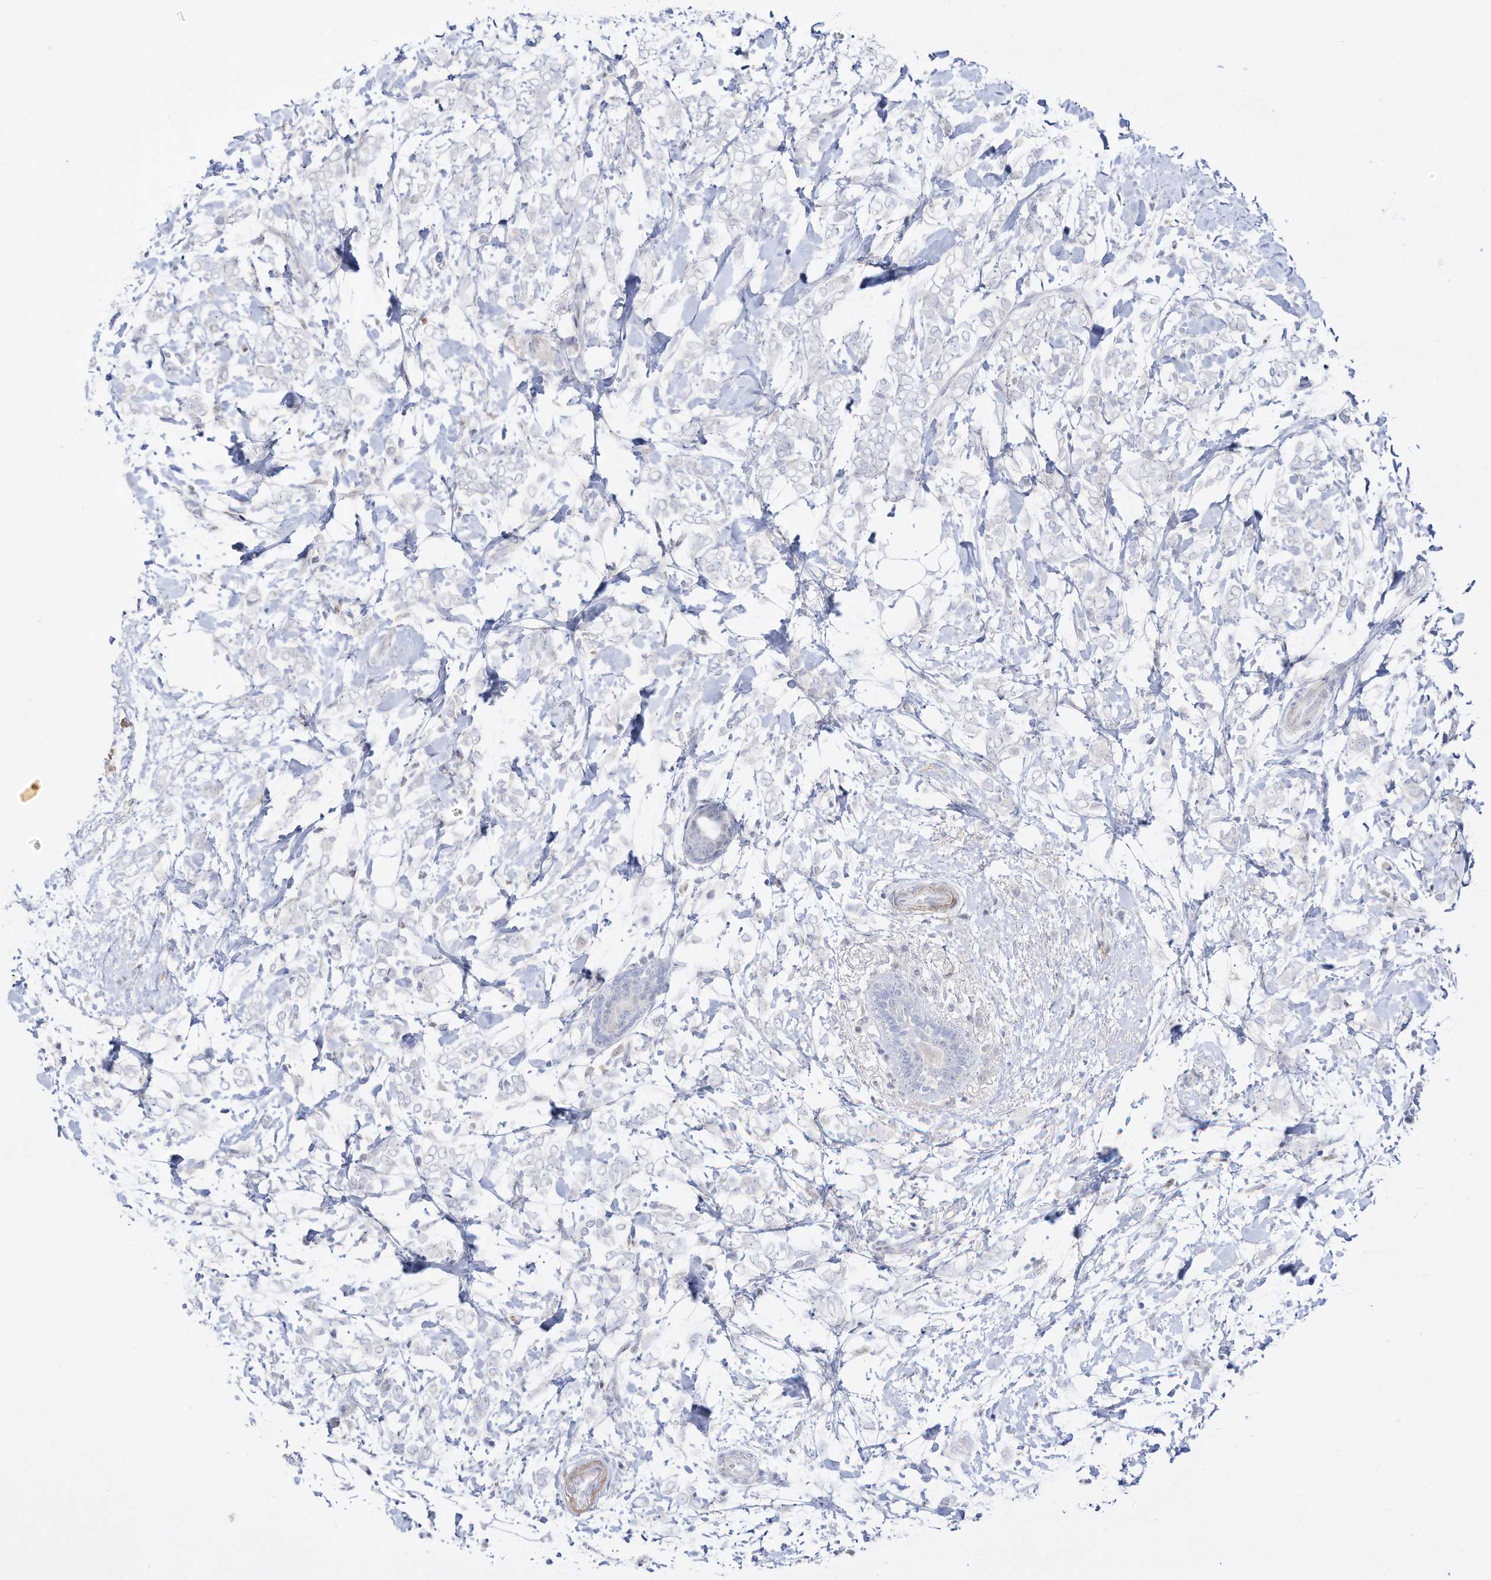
{"staining": {"intensity": "negative", "quantity": "none", "location": "none"}, "tissue": "breast cancer", "cell_type": "Tumor cells", "image_type": "cancer", "snomed": [{"axis": "morphology", "description": "Normal tissue, NOS"}, {"axis": "morphology", "description": "Lobular carcinoma"}, {"axis": "topography", "description": "Breast"}], "caption": "IHC of human breast lobular carcinoma exhibits no staining in tumor cells. (Immunohistochemistry, brightfield microscopy, high magnification).", "gene": "DMKN", "patient": {"sex": "female", "age": 47}}